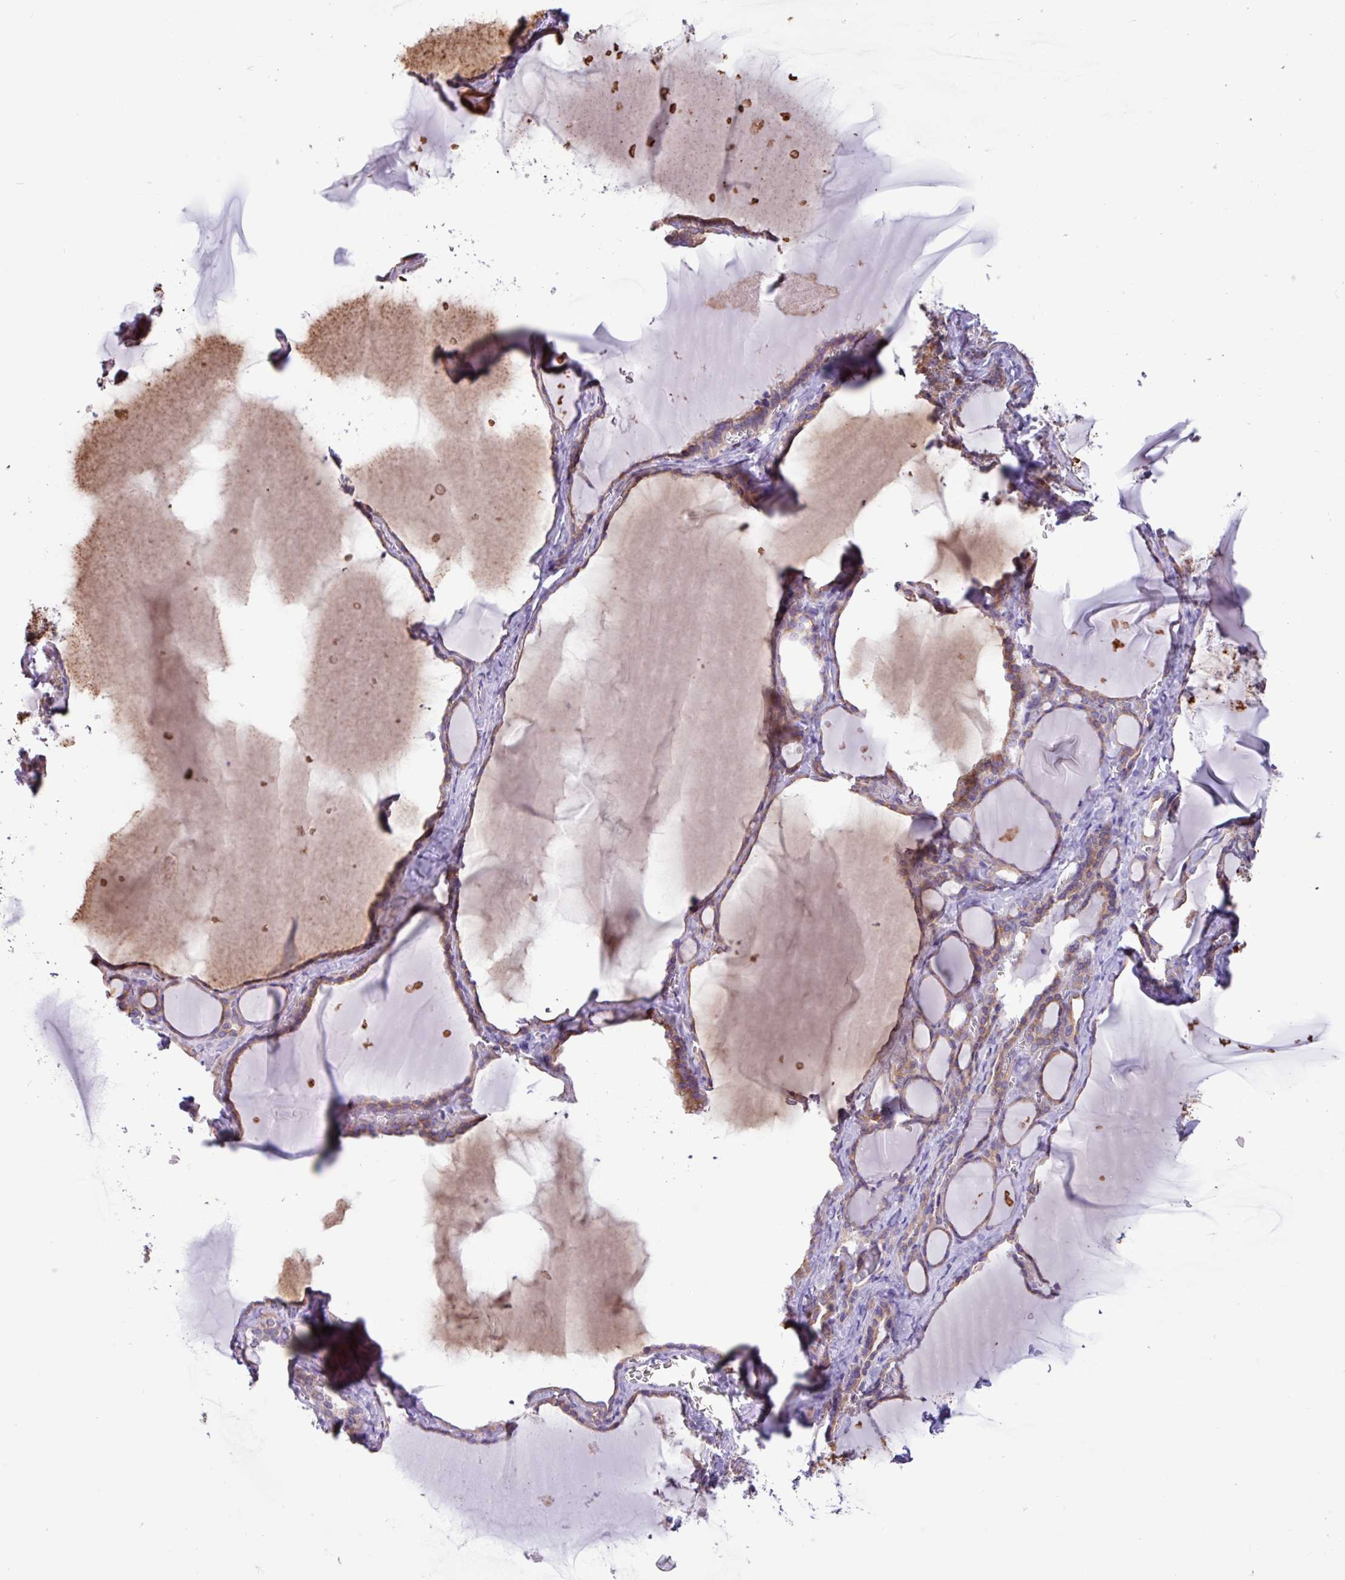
{"staining": {"intensity": "moderate", "quantity": "25%-75%", "location": "cytoplasmic/membranous"}, "tissue": "thyroid gland", "cell_type": "Glandular cells", "image_type": "normal", "snomed": [{"axis": "morphology", "description": "Normal tissue, NOS"}, {"axis": "topography", "description": "Thyroid gland"}], "caption": "Immunohistochemistry micrograph of unremarkable thyroid gland stained for a protein (brown), which exhibits medium levels of moderate cytoplasmic/membranous positivity in approximately 25%-75% of glandular cells.", "gene": "SLC38A1", "patient": {"sex": "female", "age": 49}}